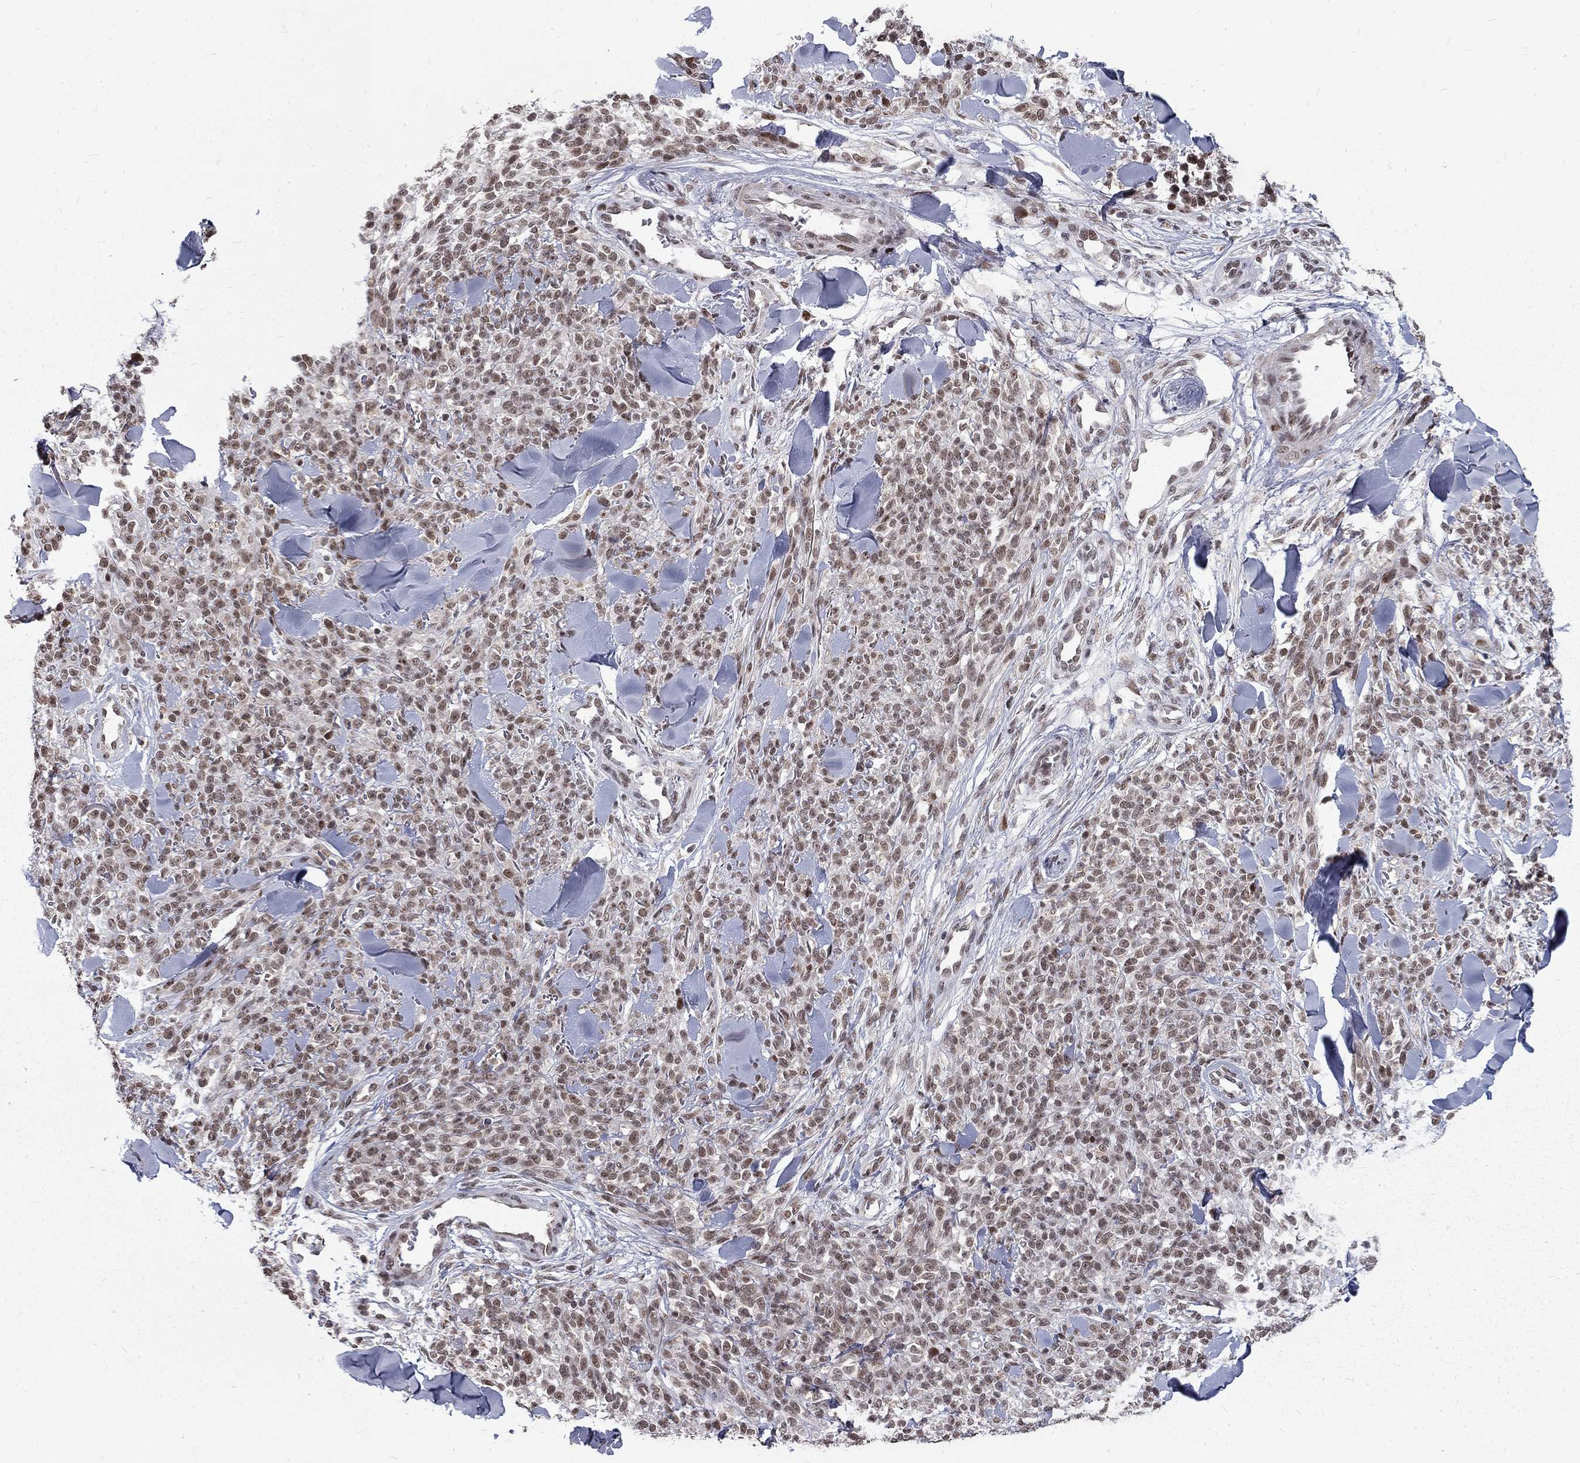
{"staining": {"intensity": "moderate", "quantity": ">75%", "location": "nuclear"}, "tissue": "melanoma", "cell_type": "Tumor cells", "image_type": "cancer", "snomed": [{"axis": "morphology", "description": "Malignant melanoma, NOS"}, {"axis": "topography", "description": "Skin"}, {"axis": "topography", "description": "Skin of trunk"}], "caption": "The image demonstrates staining of melanoma, revealing moderate nuclear protein expression (brown color) within tumor cells.", "gene": "TCEAL1", "patient": {"sex": "male", "age": 74}}